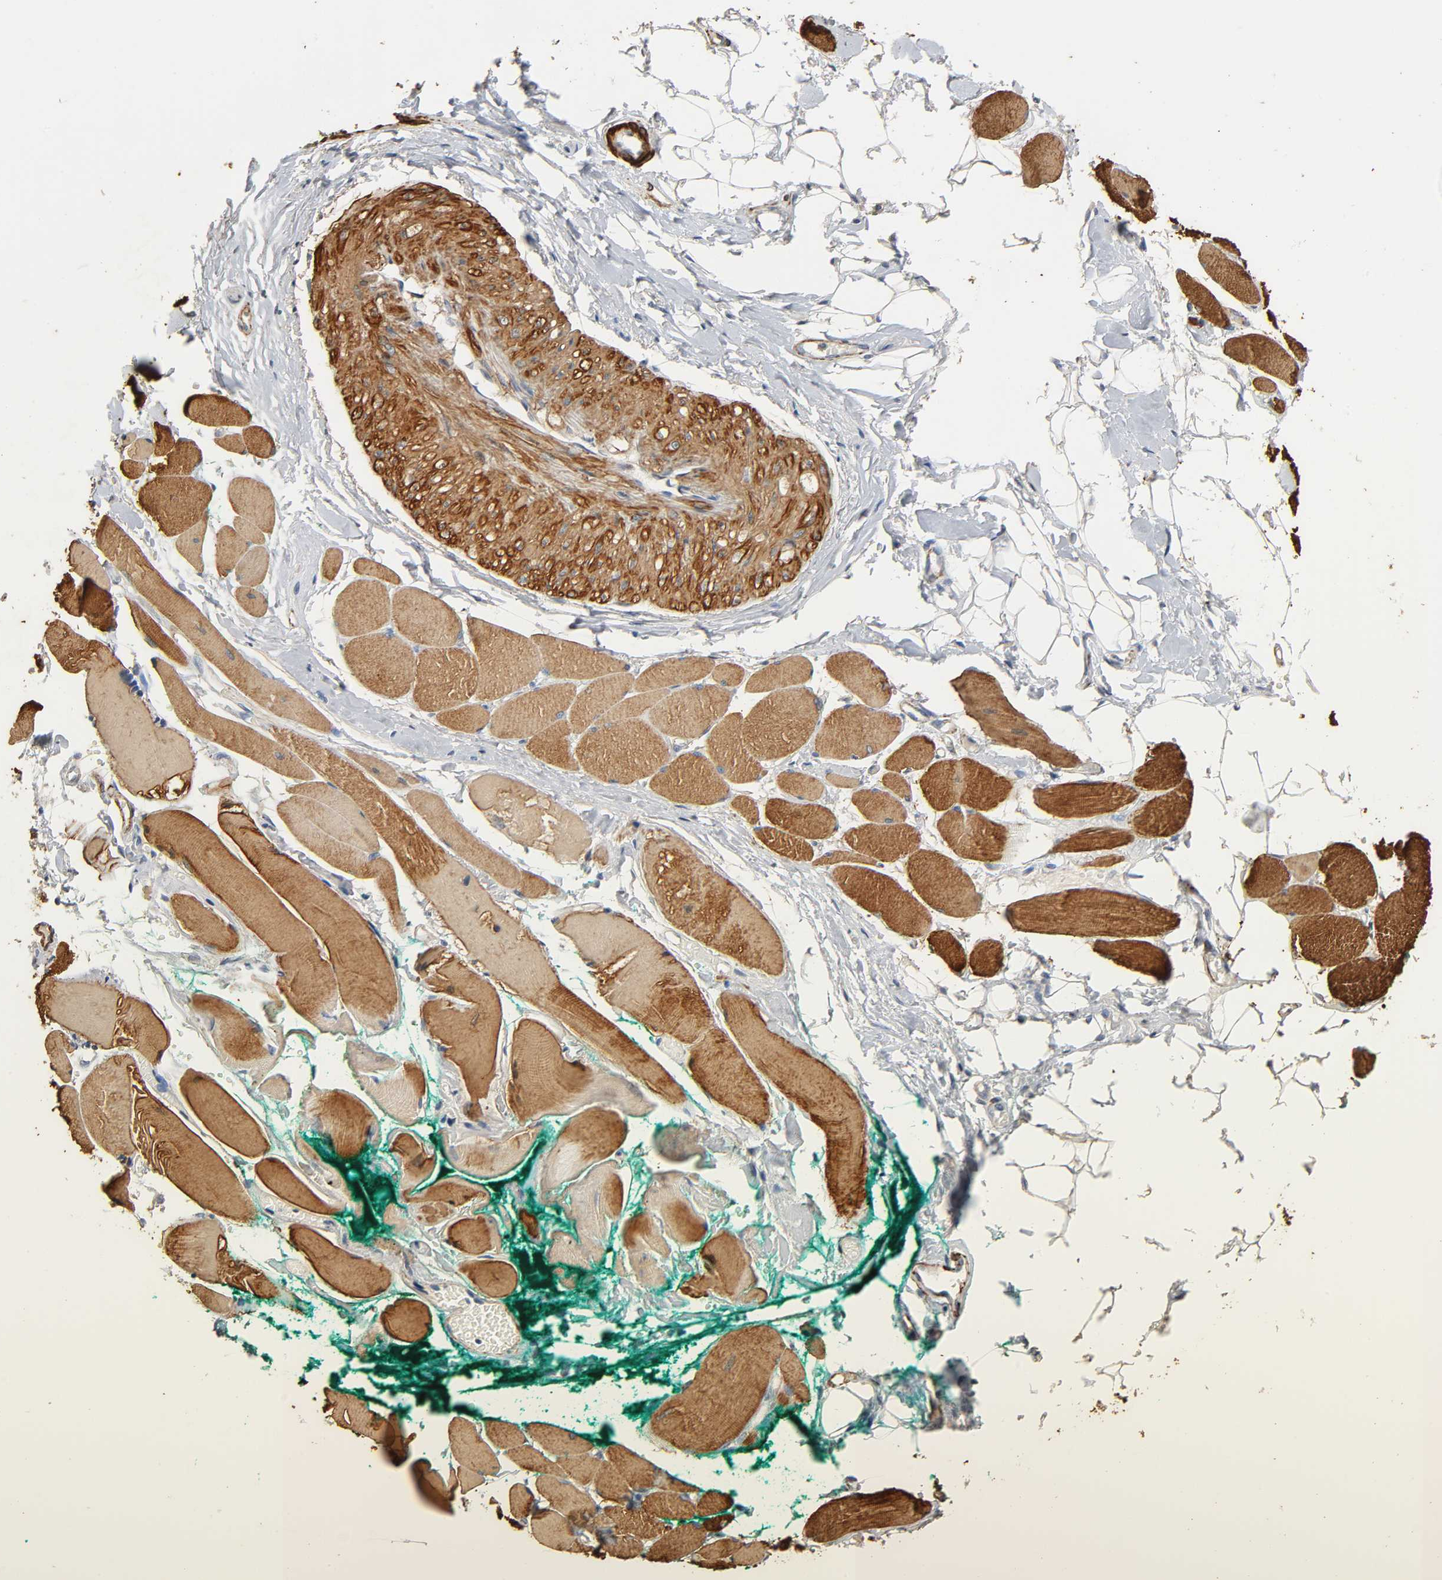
{"staining": {"intensity": "strong", "quantity": ">75%", "location": "cytoplasmic/membranous"}, "tissue": "skeletal muscle", "cell_type": "Myocytes", "image_type": "normal", "snomed": [{"axis": "morphology", "description": "Normal tissue, NOS"}, {"axis": "topography", "description": "Skeletal muscle"}, {"axis": "topography", "description": "Peripheral nerve tissue"}], "caption": "Strong cytoplasmic/membranous staining for a protein is appreciated in approximately >75% of myocytes of unremarkable skeletal muscle using immunohistochemistry (IHC).", "gene": "GSTA1", "patient": {"sex": "female", "age": 84}}